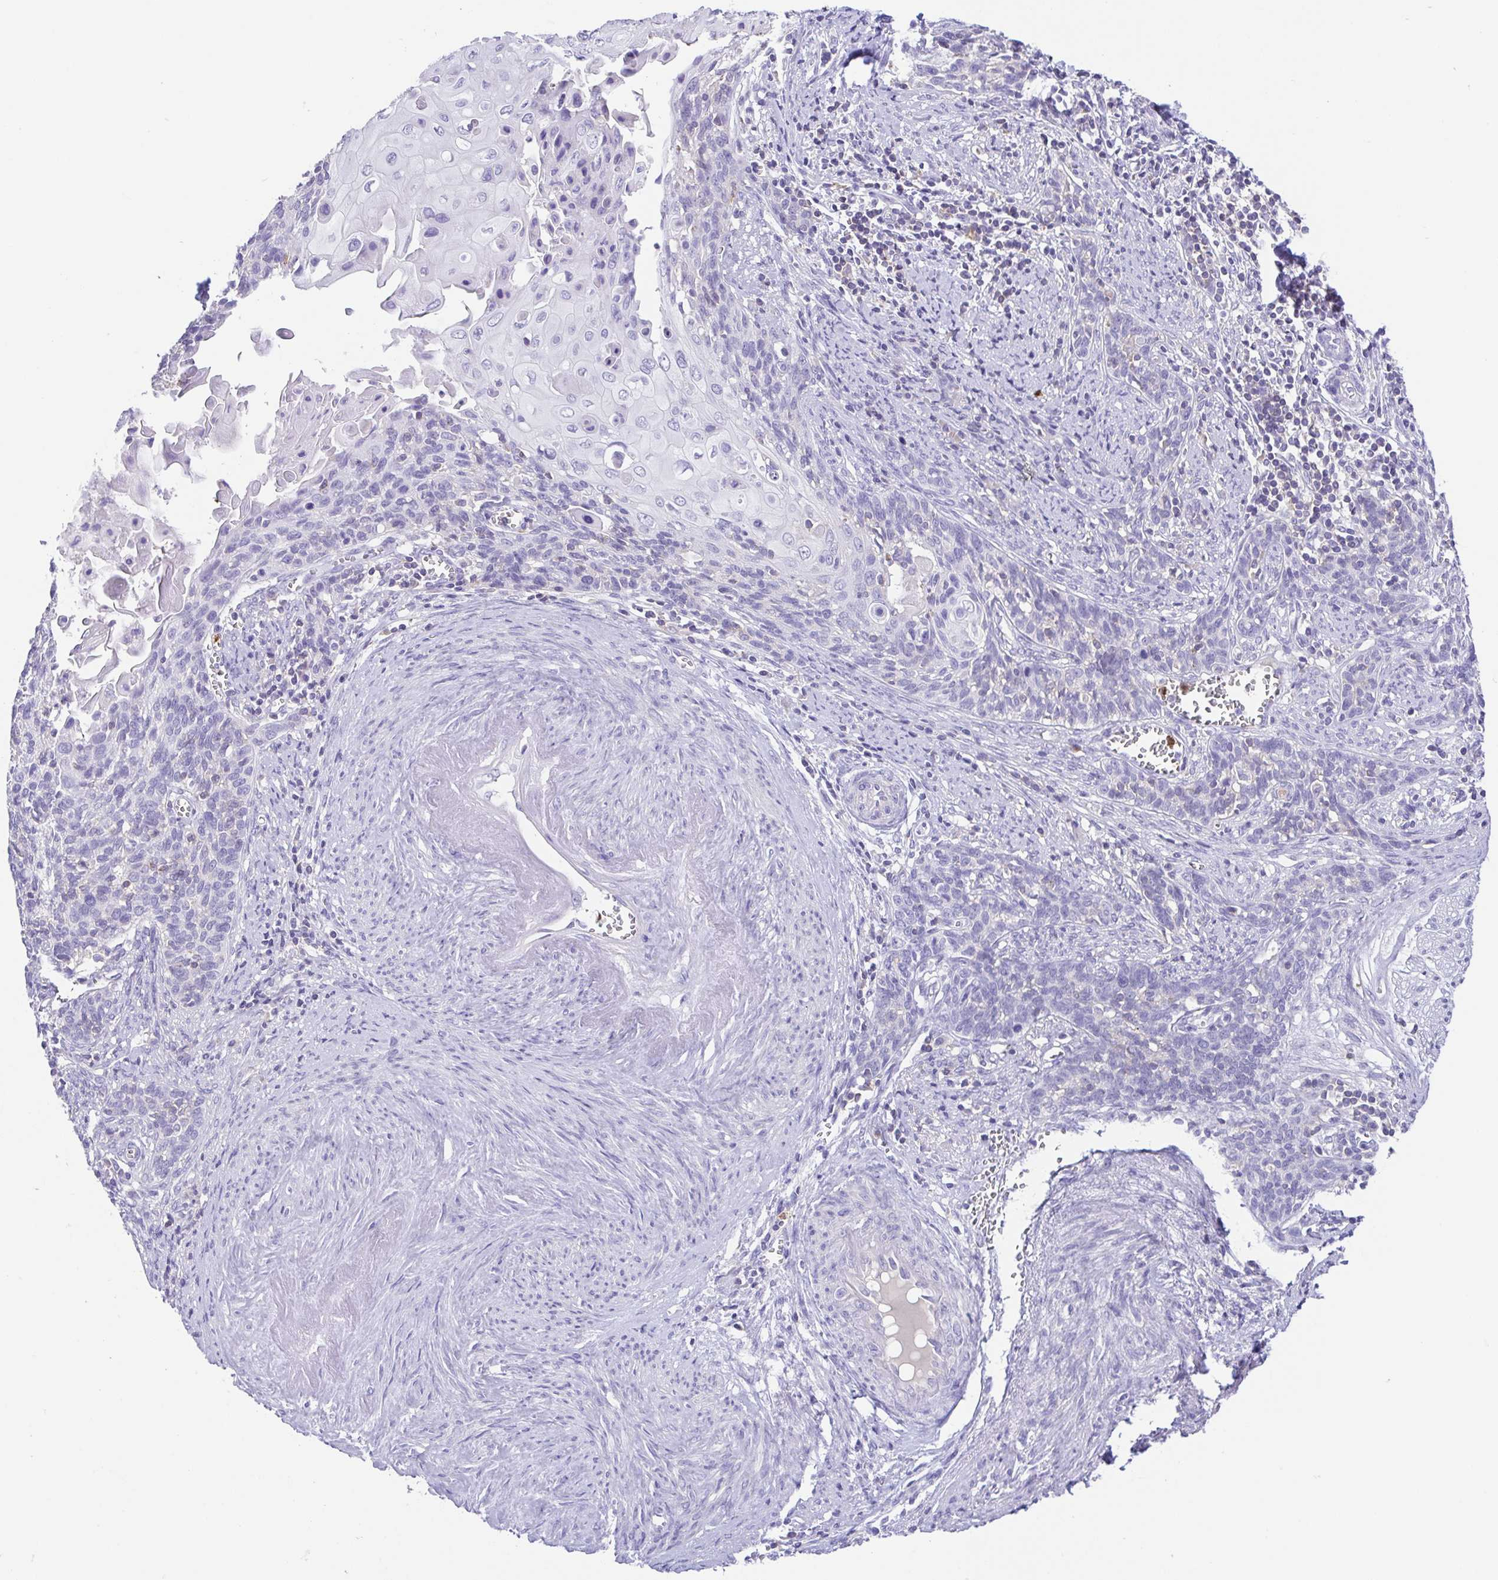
{"staining": {"intensity": "negative", "quantity": "none", "location": "none"}, "tissue": "cervical cancer", "cell_type": "Tumor cells", "image_type": "cancer", "snomed": [{"axis": "morphology", "description": "Squamous cell carcinoma, NOS"}, {"axis": "topography", "description": "Cervix"}], "caption": "Micrograph shows no protein staining in tumor cells of squamous cell carcinoma (cervical) tissue.", "gene": "ARPP21", "patient": {"sex": "female", "age": 39}}